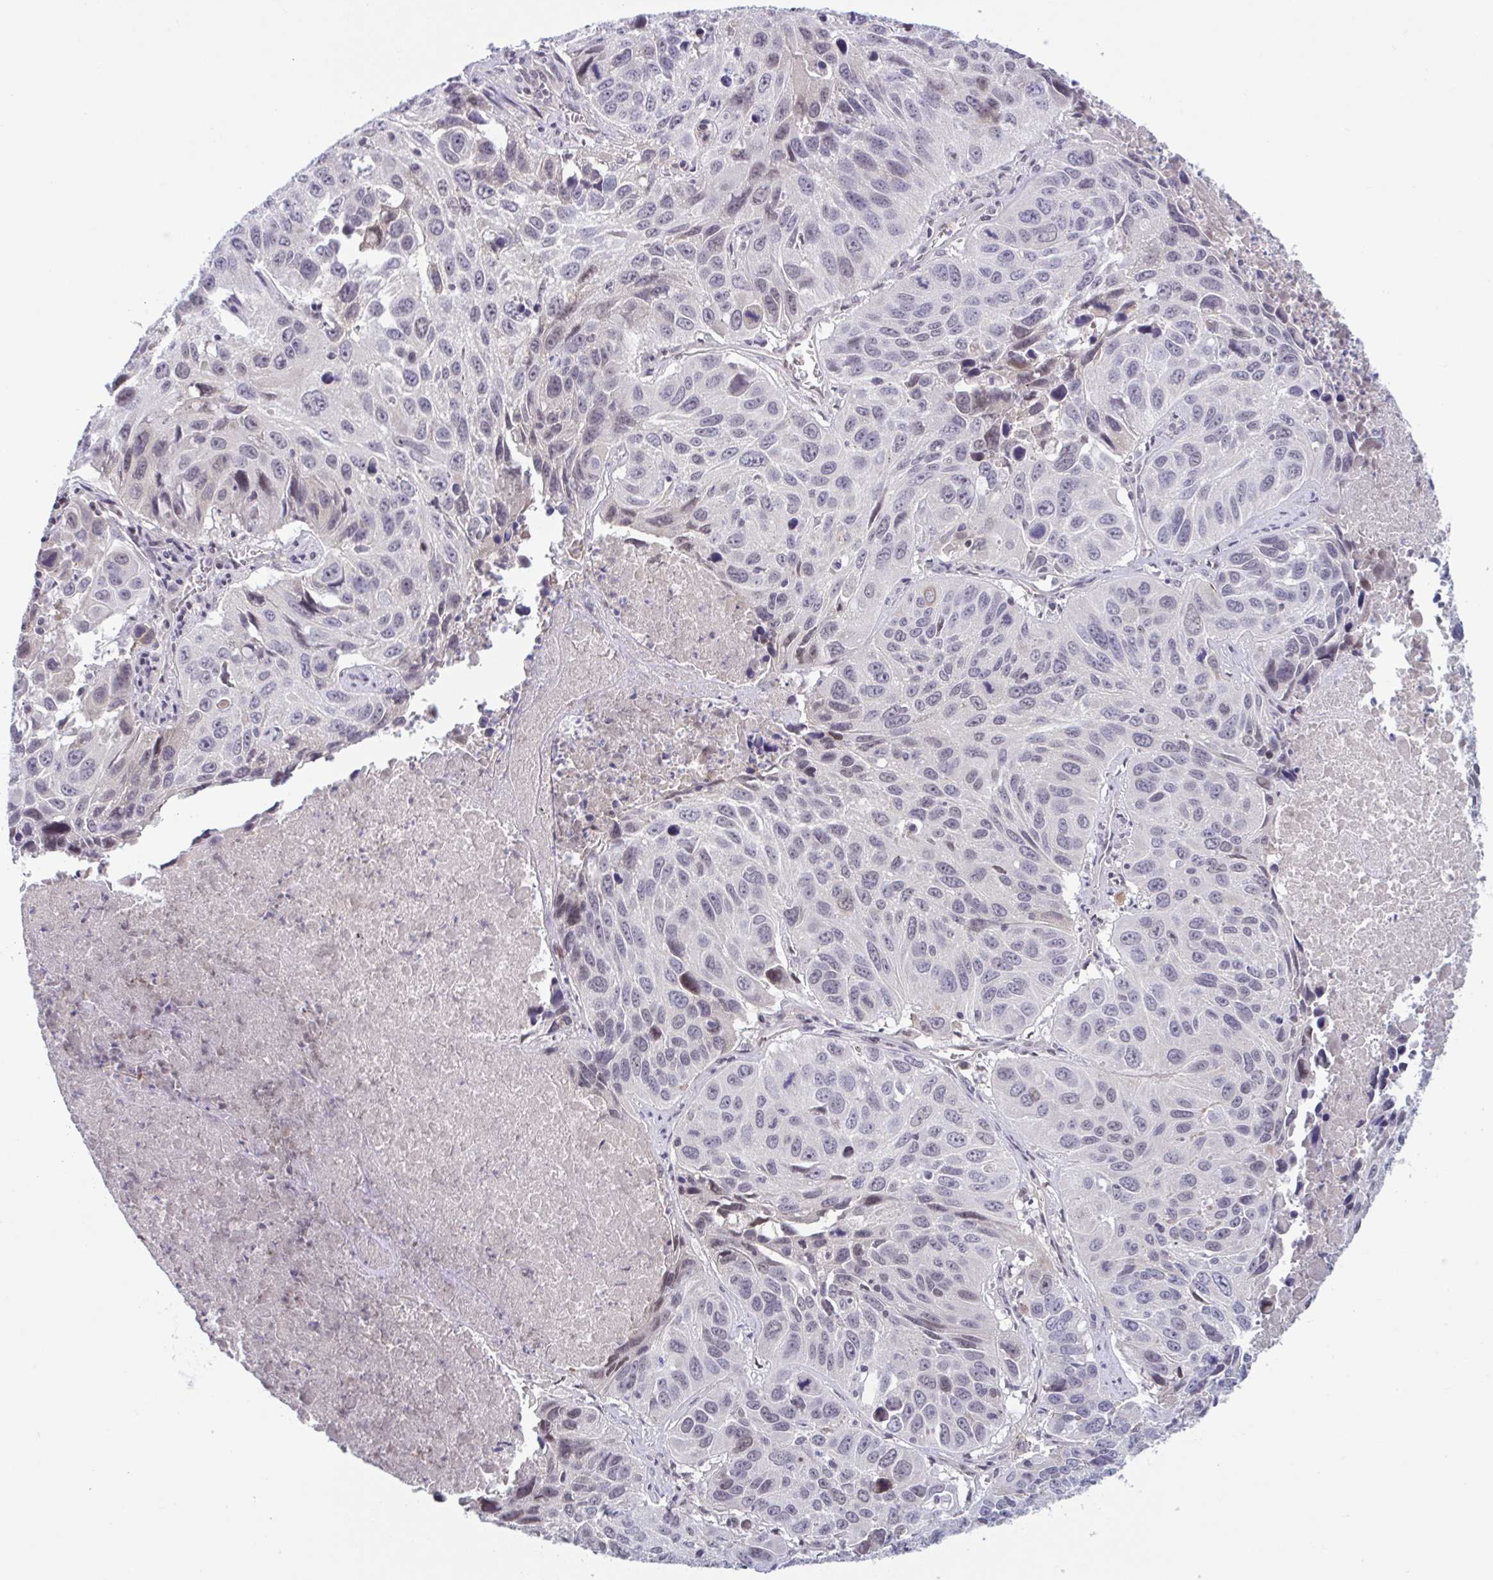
{"staining": {"intensity": "negative", "quantity": "none", "location": "none"}, "tissue": "lung cancer", "cell_type": "Tumor cells", "image_type": "cancer", "snomed": [{"axis": "morphology", "description": "Squamous cell carcinoma, NOS"}, {"axis": "topography", "description": "Lung"}], "caption": "The histopathology image shows no significant positivity in tumor cells of squamous cell carcinoma (lung).", "gene": "TTC7B", "patient": {"sex": "female", "age": 61}}